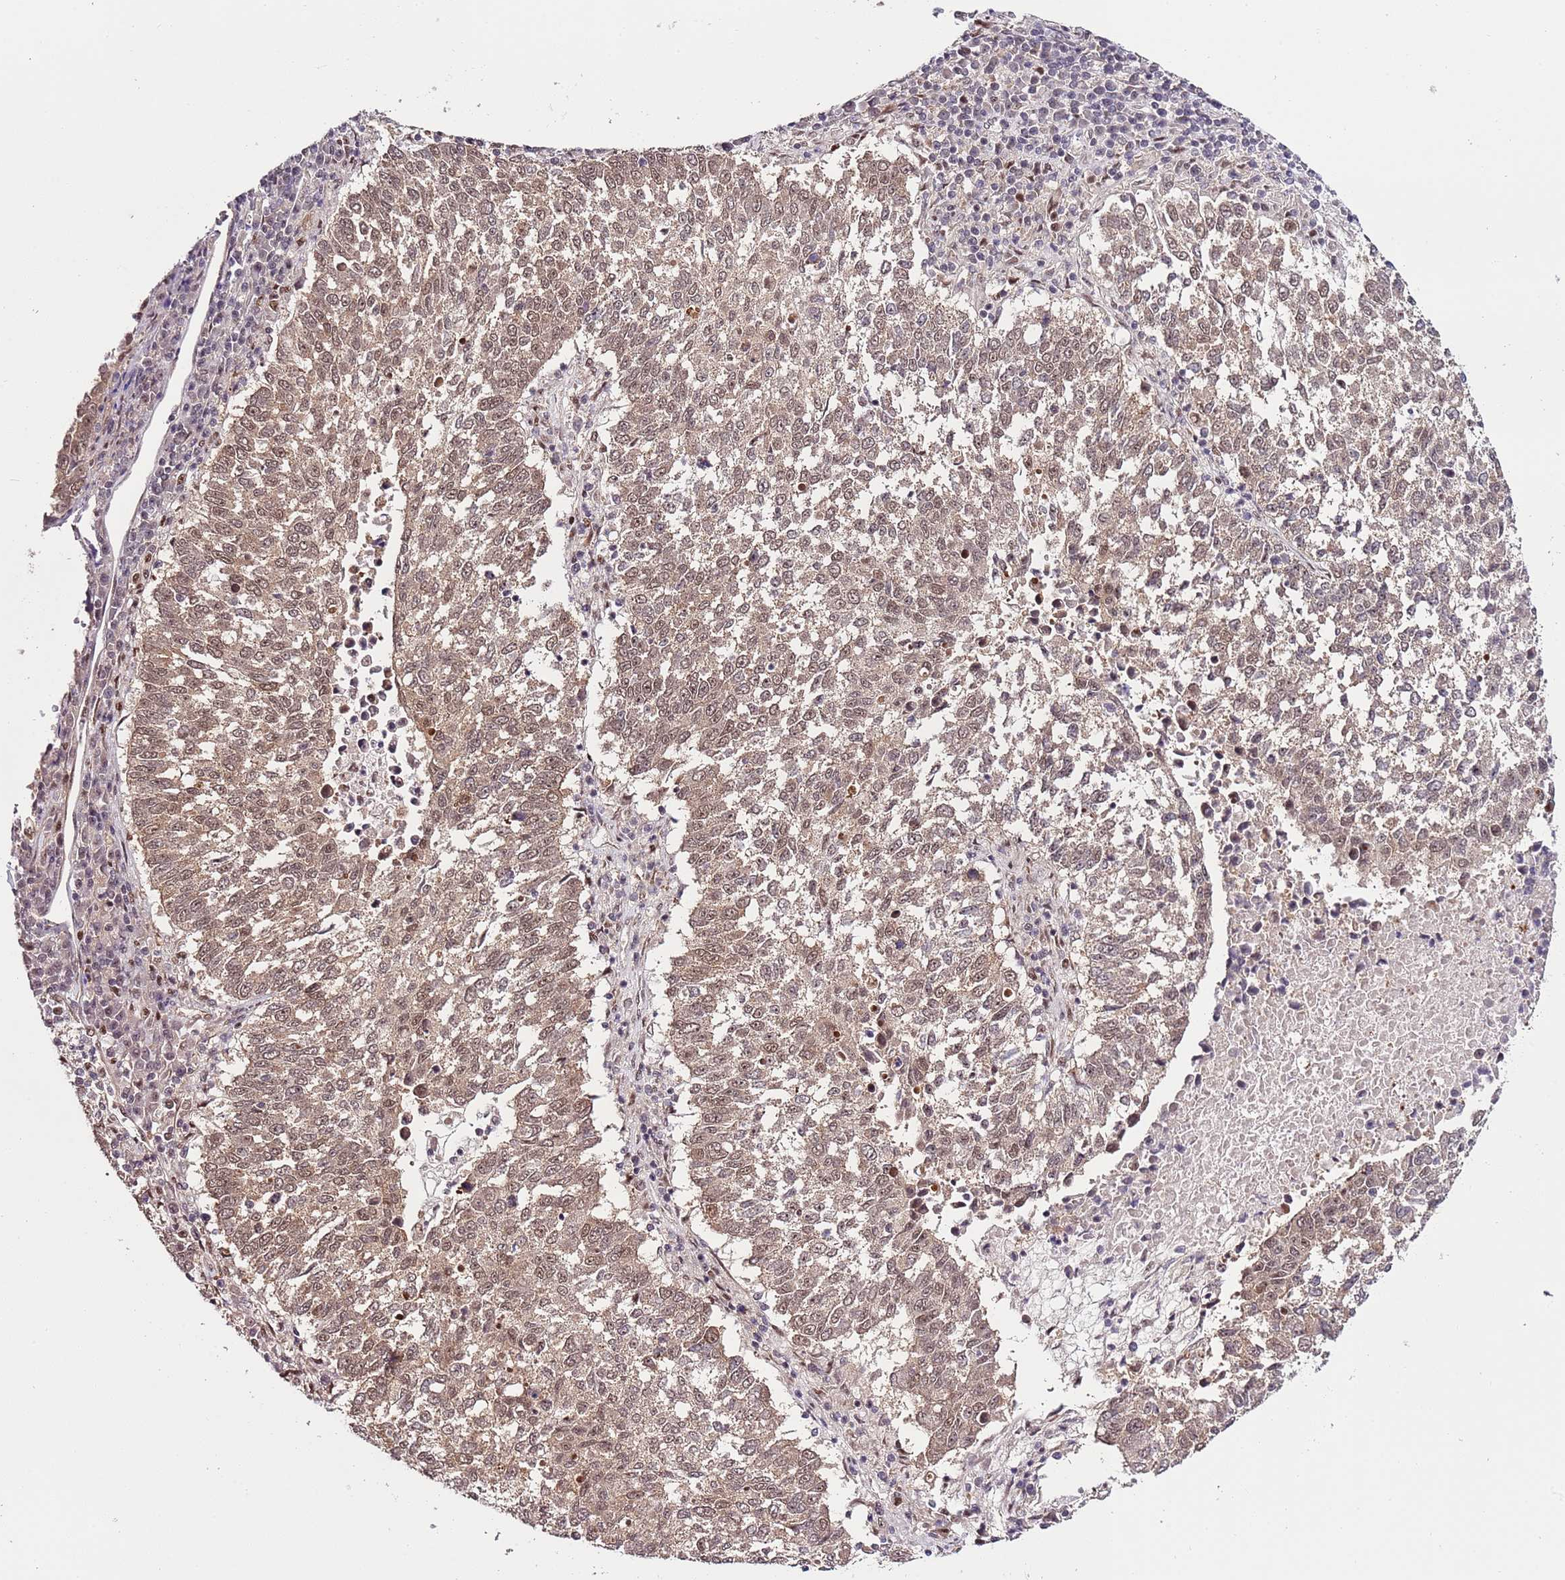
{"staining": {"intensity": "moderate", "quantity": ">75%", "location": "cytoplasmic/membranous,nuclear"}, "tissue": "lung cancer", "cell_type": "Tumor cells", "image_type": "cancer", "snomed": [{"axis": "morphology", "description": "Squamous cell carcinoma, NOS"}, {"axis": "topography", "description": "Lung"}], "caption": "Squamous cell carcinoma (lung) stained with a protein marker shows moderate staining in tumor cells.", "gene": "PRPF6", "patient": {"sex": "male", "age": 73}}